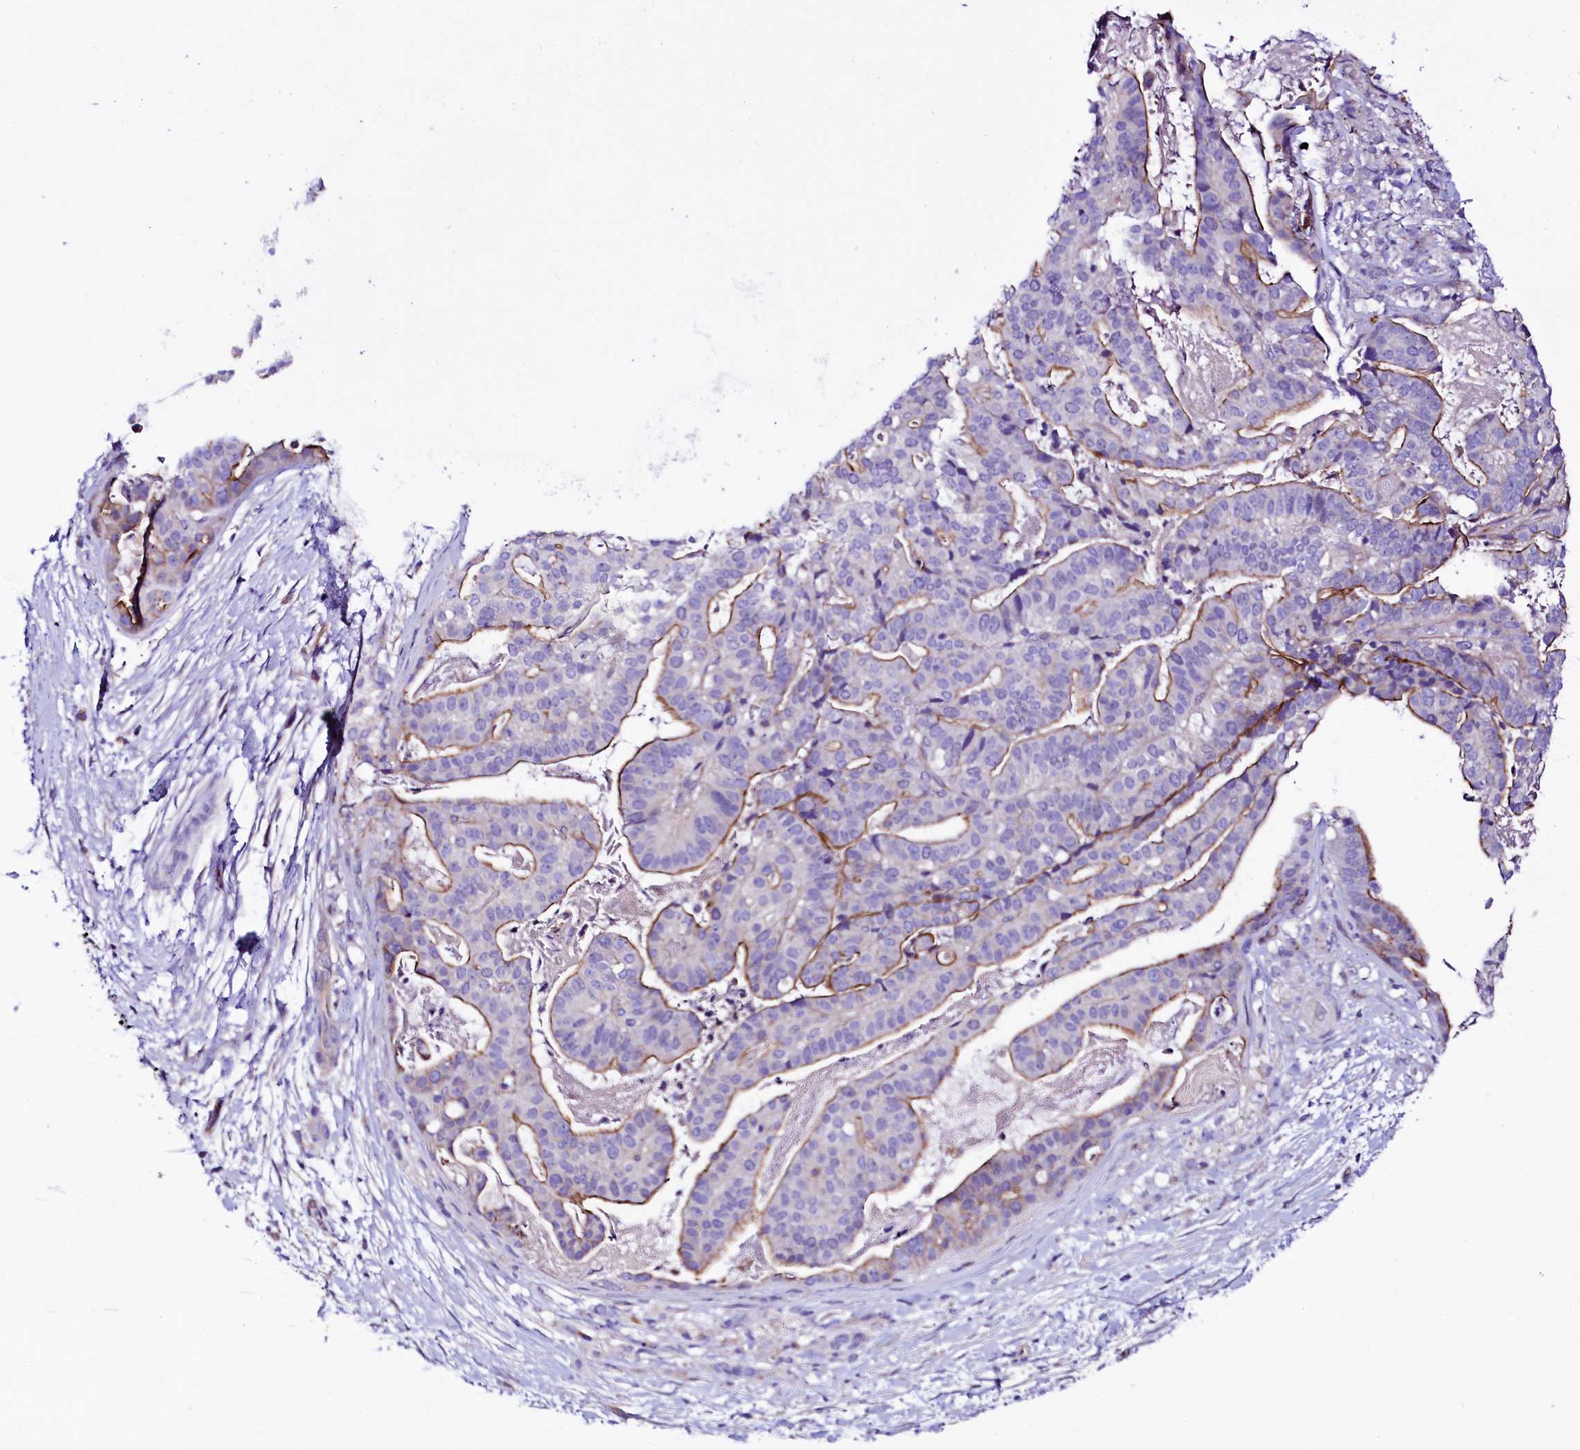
{"staining": {"intensity": "moderate", "quantity": "25%-75%", "location": "cytoplasmic/membranous"}, "tissue": "stomach cancer", "cell_type": "Tumor cells", "image_type": "cancer", "snomed": [{"axis": "morphology", "description": "Adenocarcinoma, NOS"}, {"axis": "topography", "description": "Stomach"}], "caption": "This photomicrograph exhibits IHC staining of human adenocarcinoma (stomach), with medium moderate cytoplasmic/membranous expression in about 25%-75% of tumor cells.", "gene": "SLF1", "patient": {"sex": "male", "age": 48}}